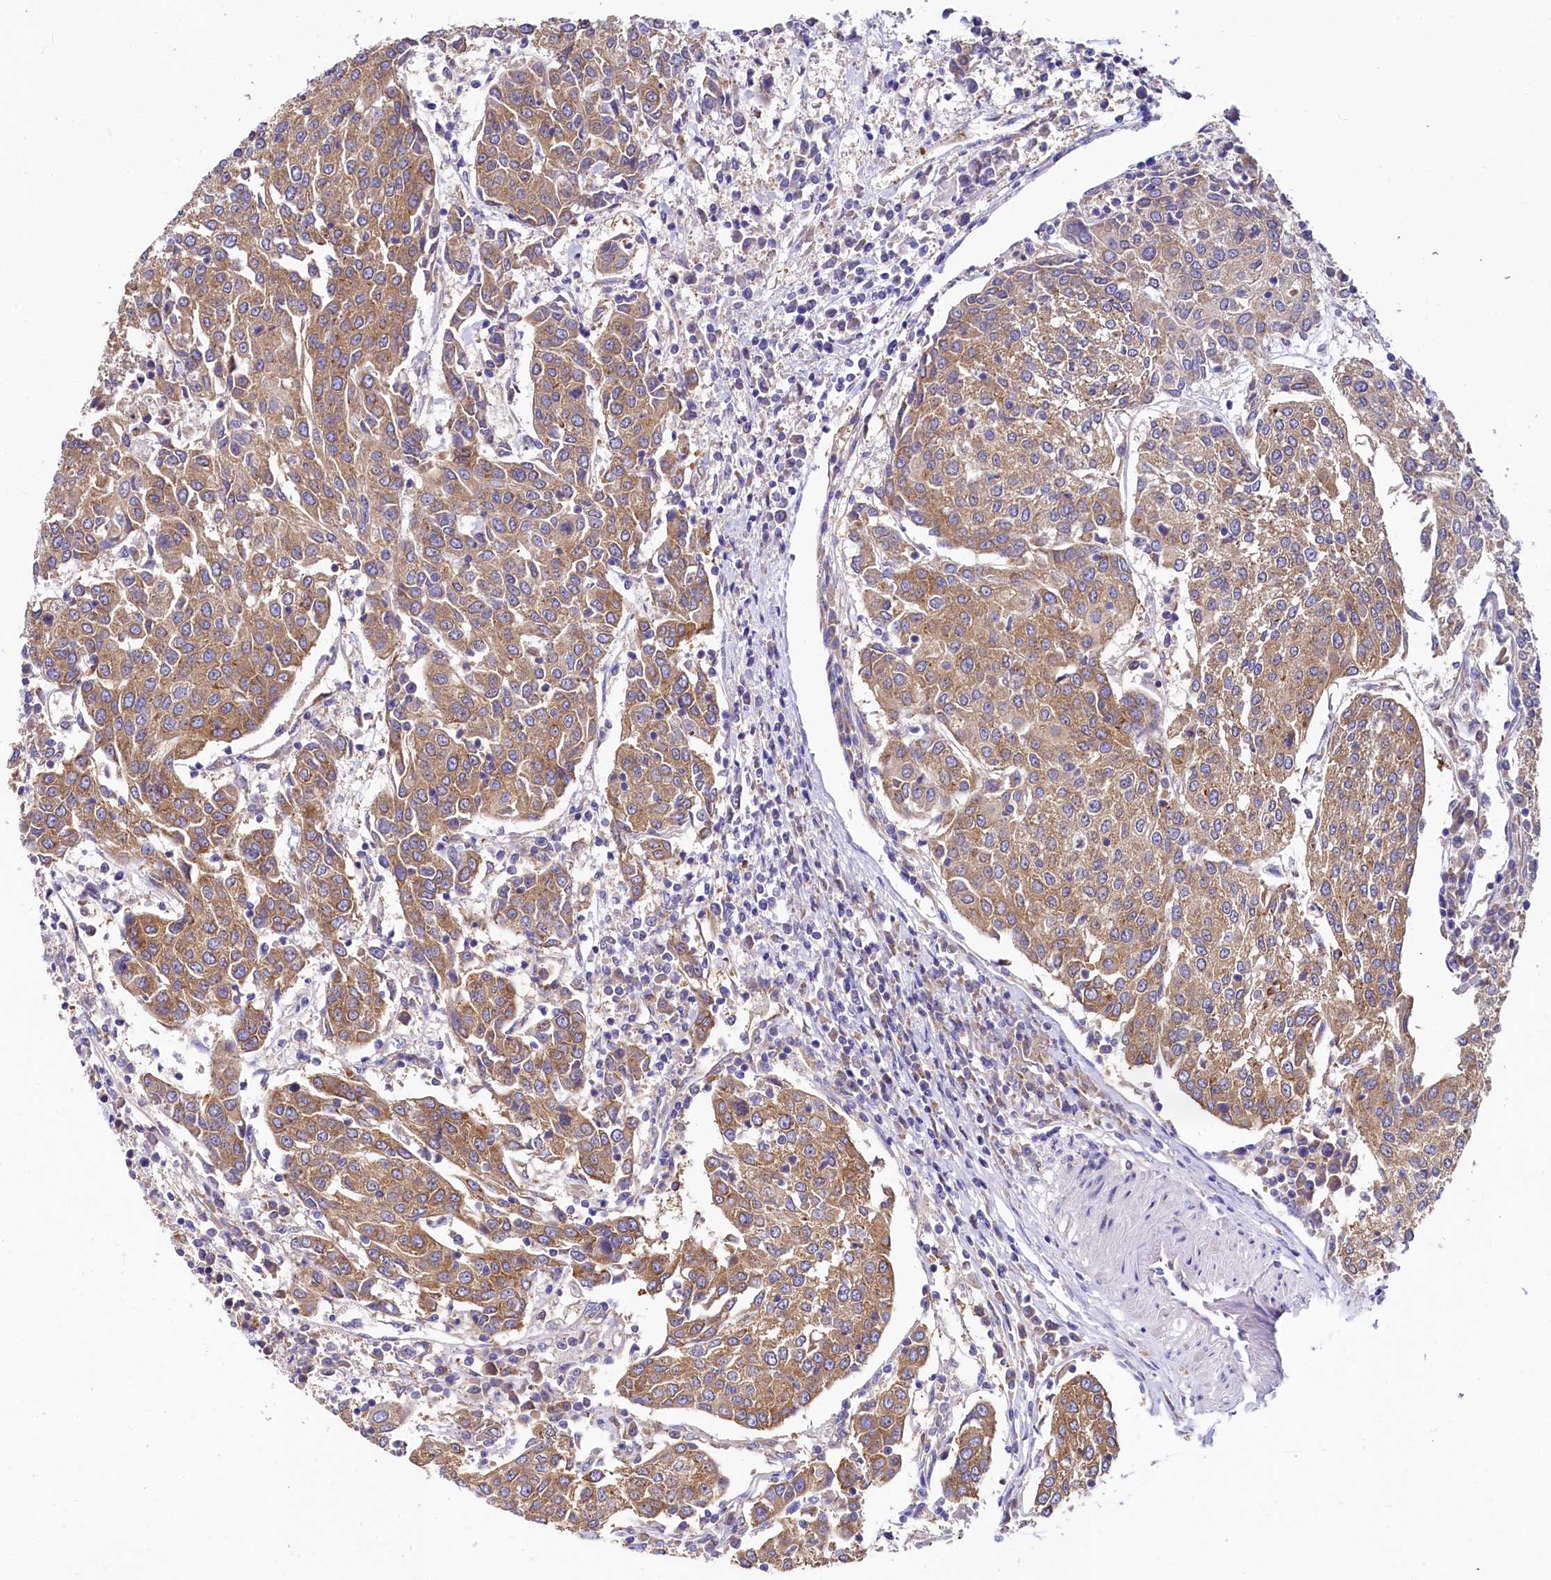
{"staining": {"intensity": "moderate", "quantity": ">75%", "location": "cytoplasmic/membranous"}, "tissue": "urothelial cancer", "cell_type": "Tumor cells", "image_type": "cancer", "snomed": [{"axis": "morphology", "description": "Urothelial carcinoma, High grade"}, {"axis": "topography", "description": "Urinary bladder"}], "caption": "Urothelial cancer tissue displays moderate cytoplasmic/membranous staining in approximately >75% of tumor cells", "gene": "QARS1", "patient": {"sex": "female", "age": 85}}